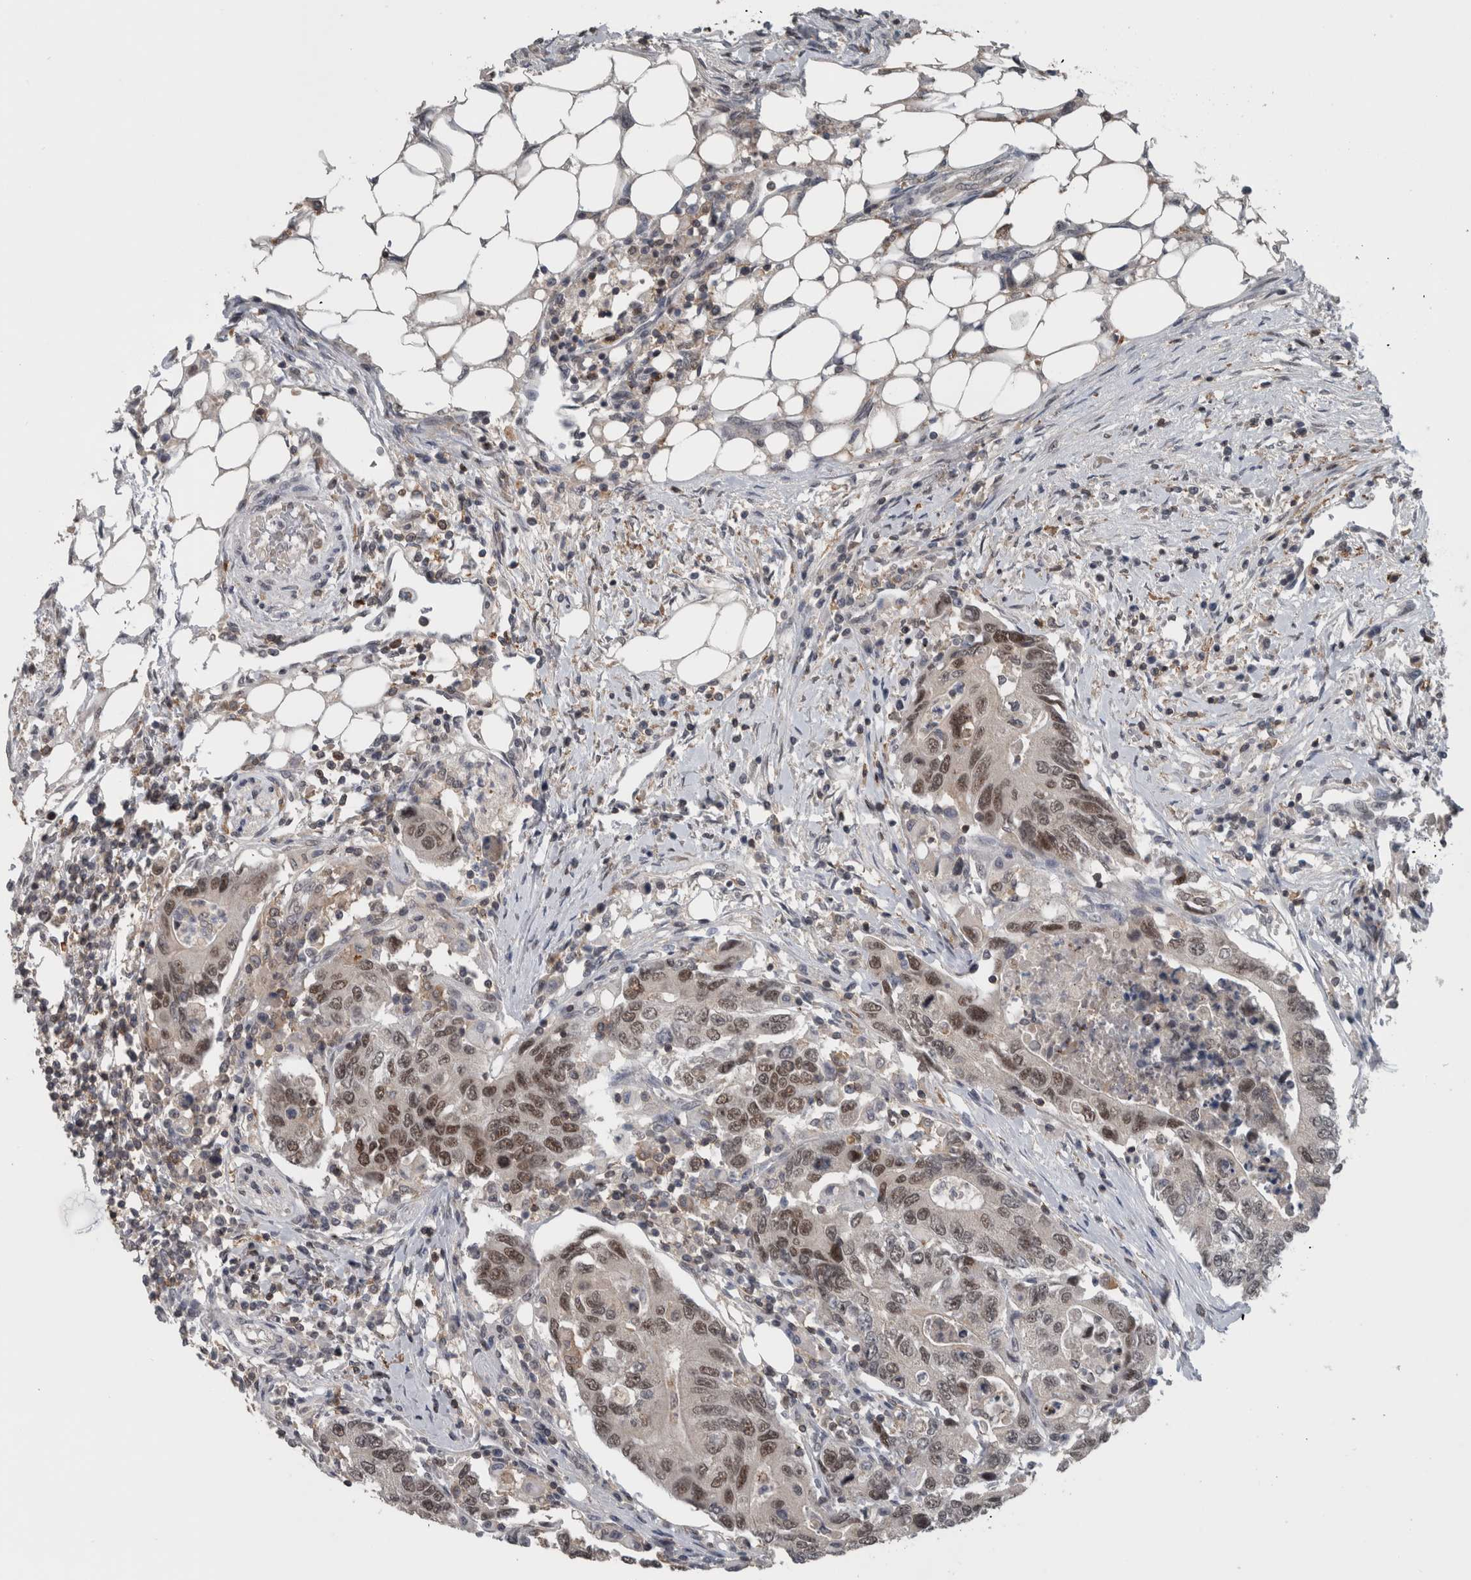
{"staining": {"intensity": "moderate", "quantity": ">75%", "location": "nuclear"}, "tissue": "colorectal cancer", "cell_type": "Tumor cells", "image_type": "cancer", "snomed": [{"axis": "morphology", "description": "Adenocarcinoma, NOS"}, {"axis": "topography", "description": "Colon"}], "caption": "Colorectal cancer stained with DAB (3,3'-diaminobenzidine) immunohistochemistry demonstrates medium levels of moderate nuclear staining in about >75% of tumor cells.", "gene": "ZBTB21", "patient": {"sex": "female", "age": 77}}